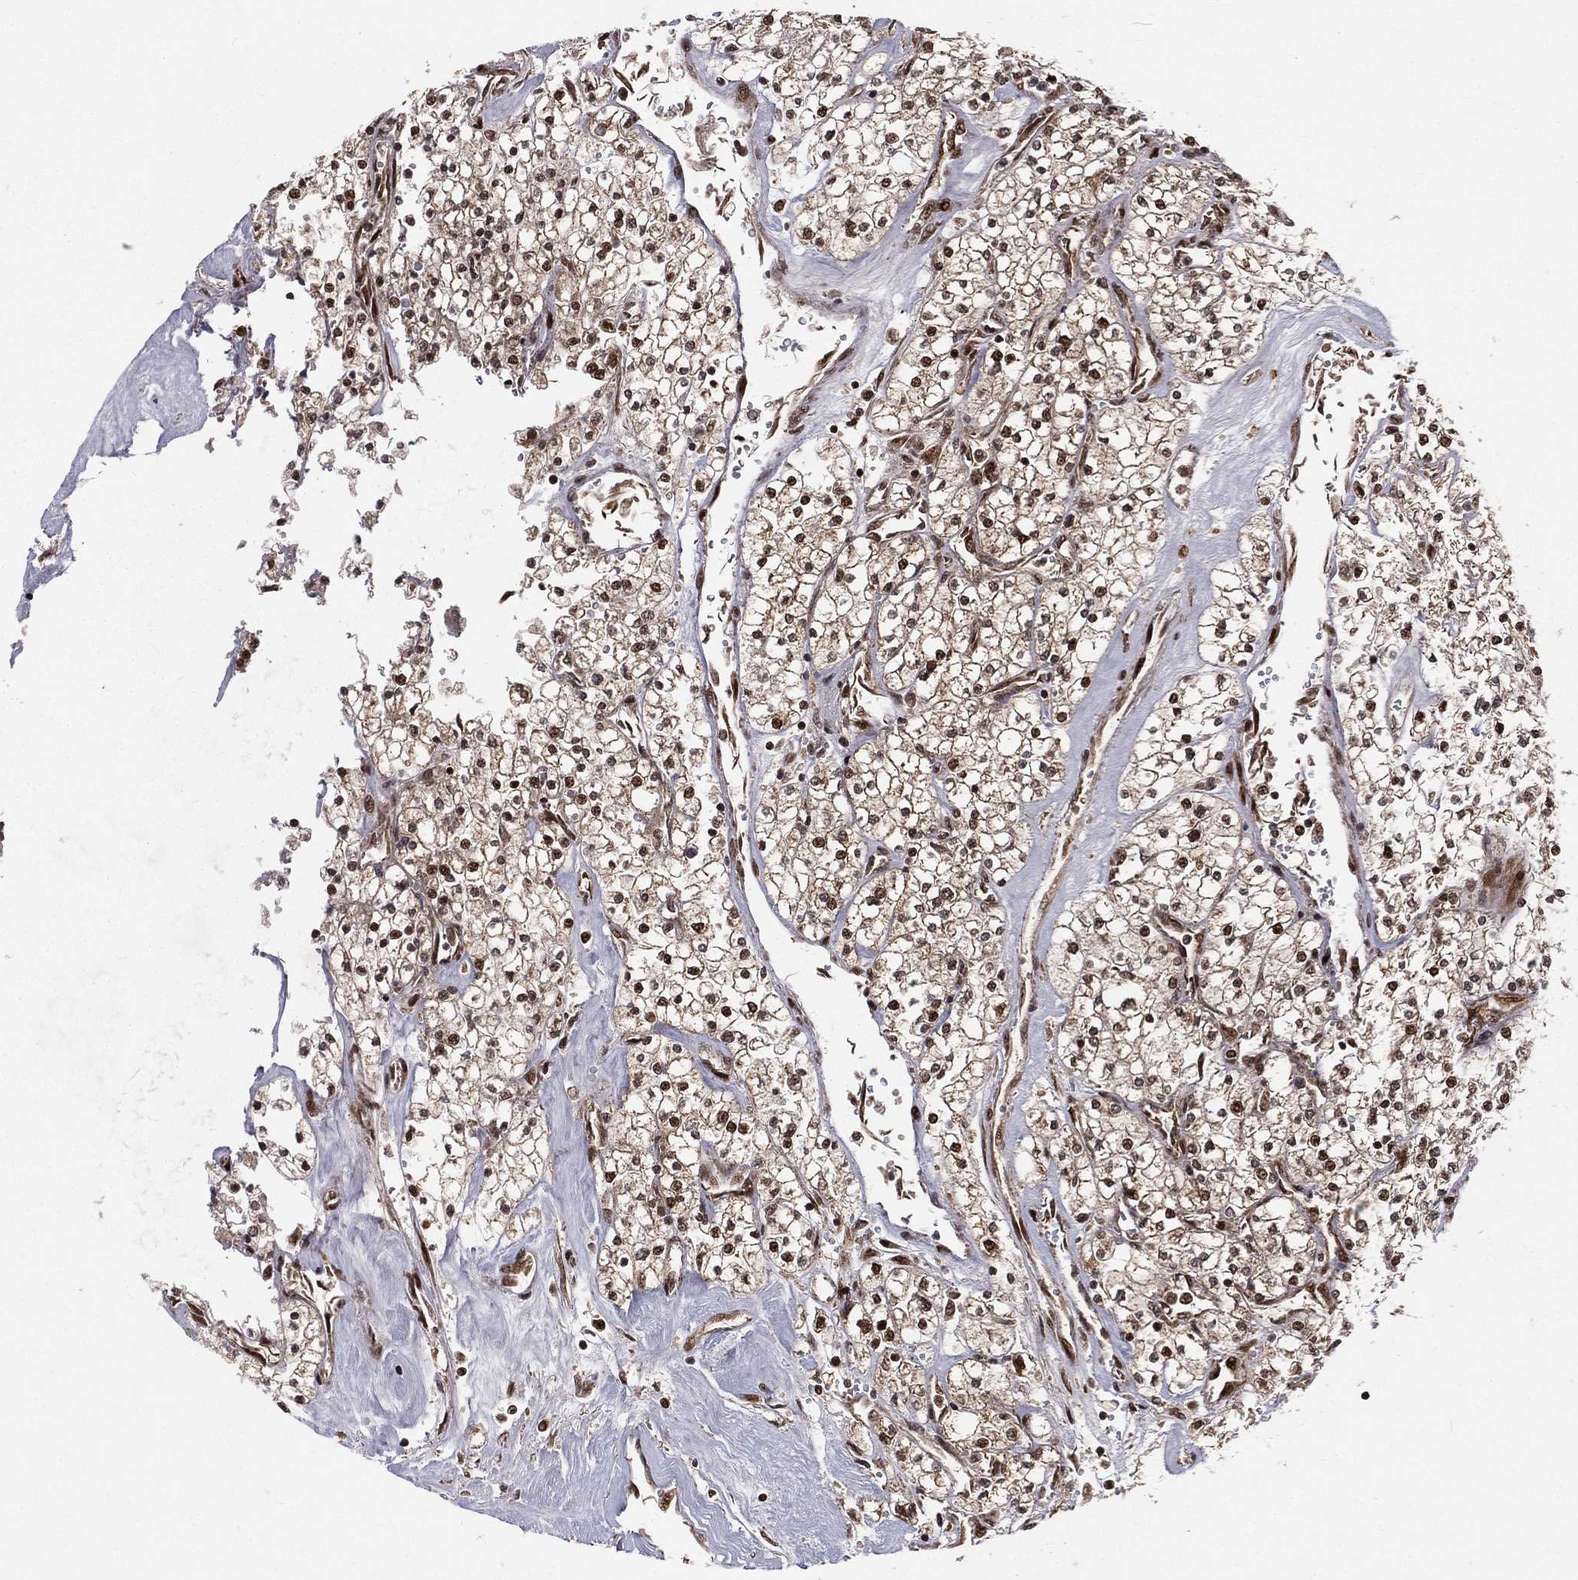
{"staining": {"intensity": "strong", "quantity": ">75%", "location": "cytoplasmic/membranous,nuclear"}, "tissue": "renal cancer", "cell_type": "Tumor cells", "image_type": "cancer", "snomed": [{"axis": "morphology", "description": "Adenocarcinoma, NOS"}, {"axis": "topography", "description": "Kidney"}], "caption": "About >75% of tumor cells in adenocarcinoma (renal) exhibit strong cytoplasmic/membranous and nuclear protein expression as visualized by brown immunohistochemical staining.", "gene": "MDM2", "patient": {"sex": "male", "age": 80}}